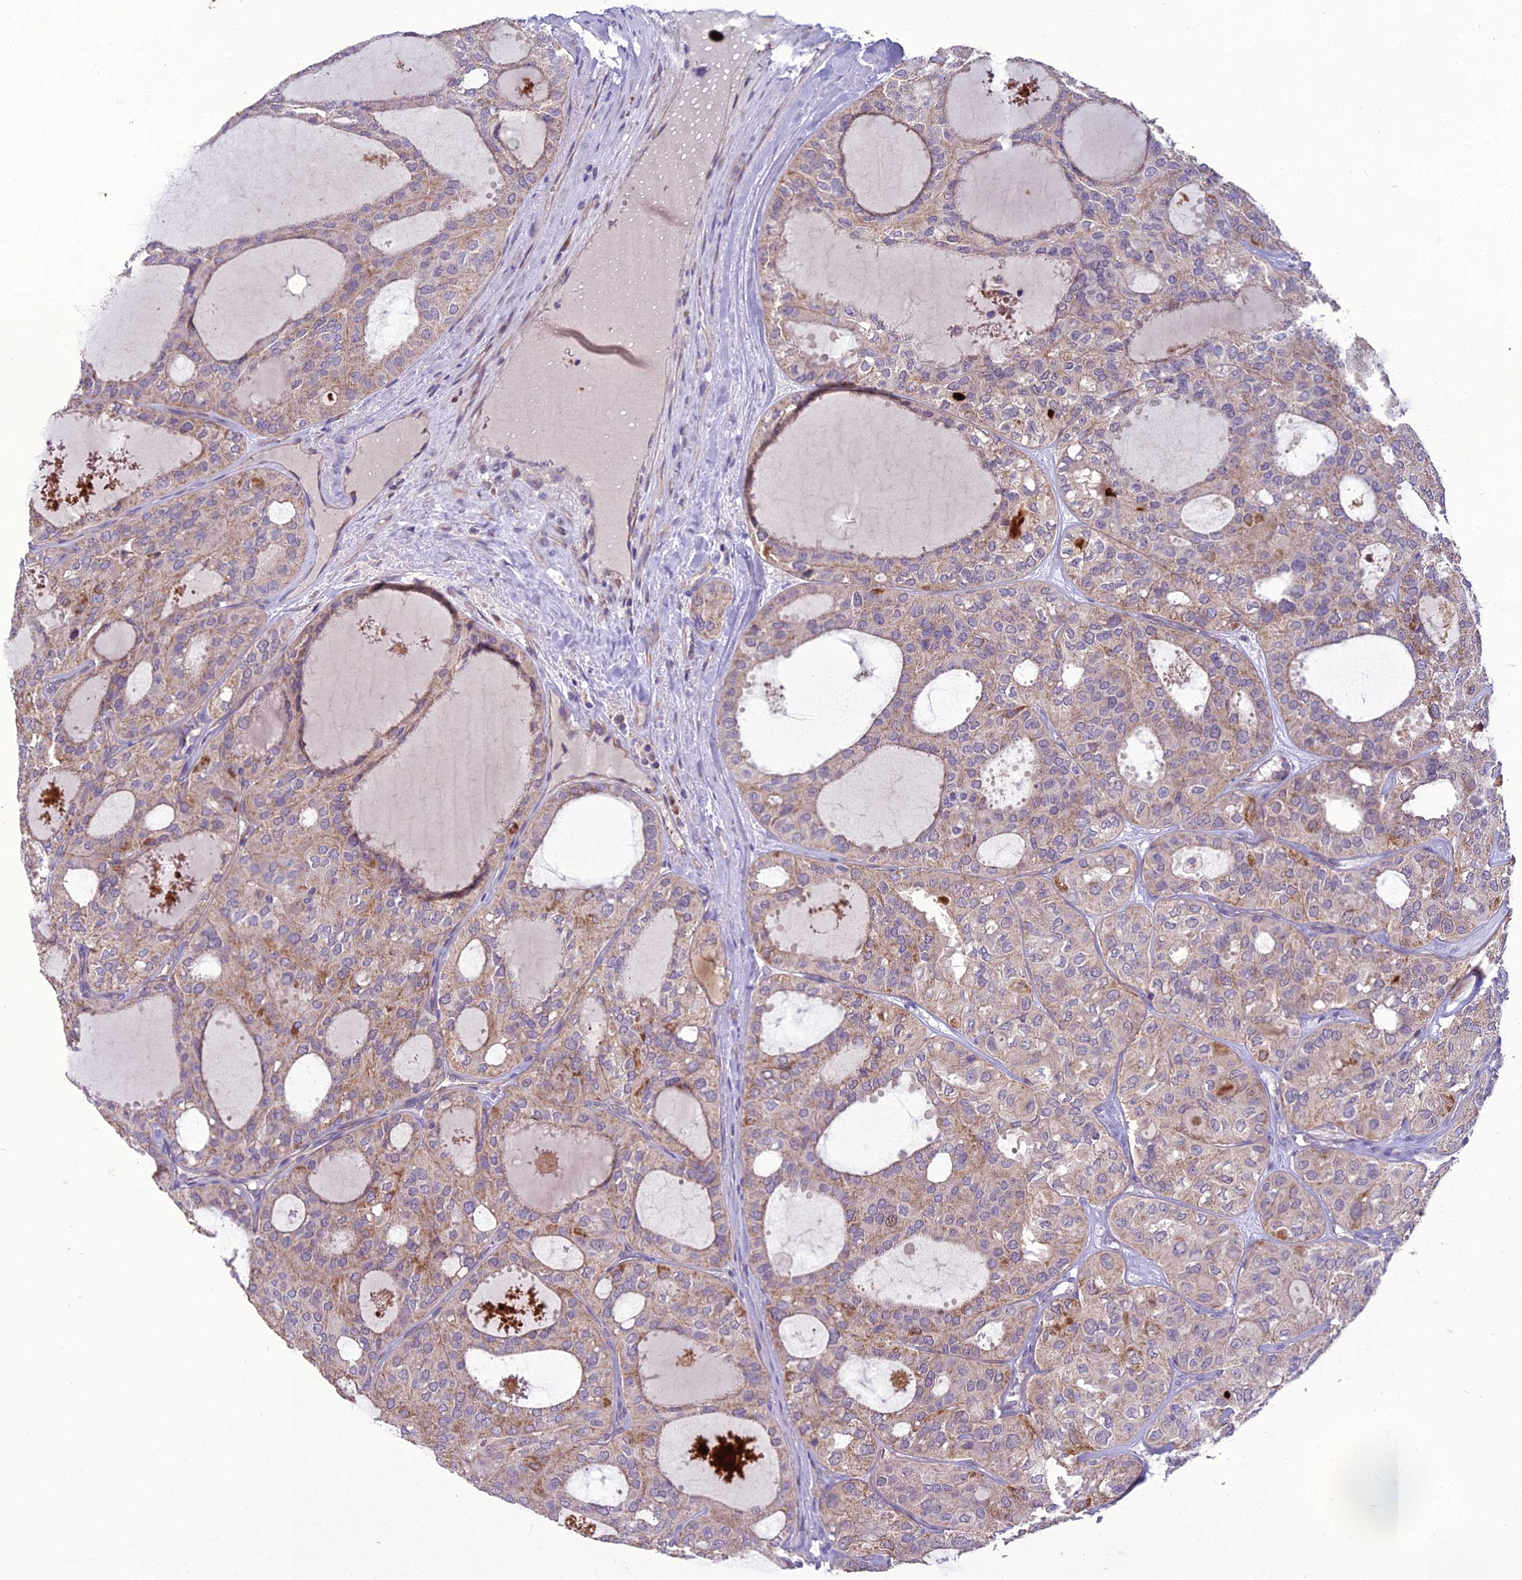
{"staining": {"intensity": "moderate", "quantity": "<25%", "location": "cytoplasmic/membranous"}, "tissue": "thyroid cancer", "cell_type": "Tumor cells", "image_type": "cancer", "snomed": [{"axis": "morphology", "description": "Follicular adenoma carcinoma, NOS"}, {"axis": "topography", "description": "Thyroid gland"}], "caption": "A brown stain shows moderate cytoplasmic/membranous expression of a protein in human thyroid follicular adenoma carcinoma tumor cells.", "gene": "DUS2", "patient": {"sex": "male", "age": 75}}